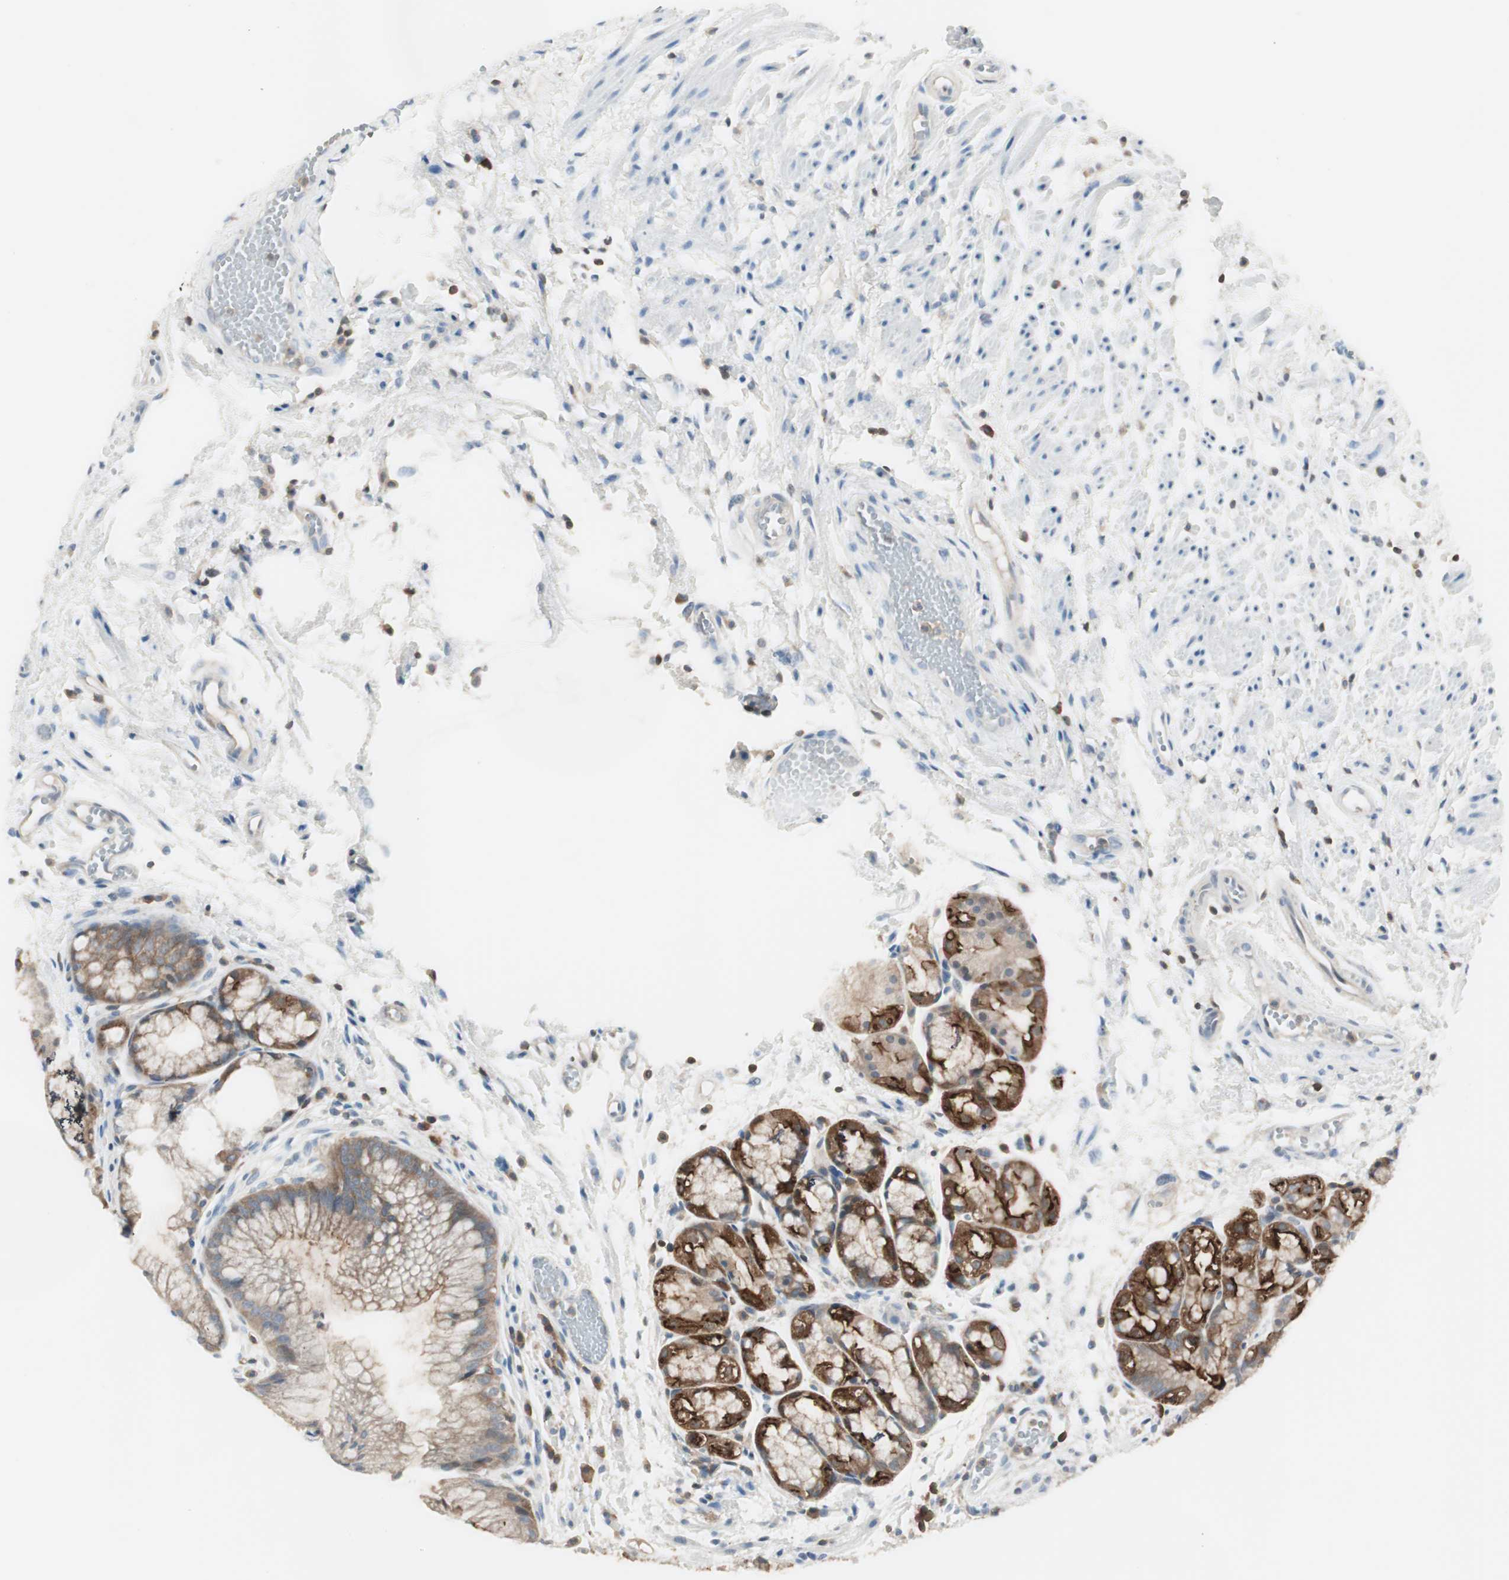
{"staining": {"intensity": "strong", "quantity": "25%-75%", "location": "cytoplasmic/membranous"}, "tissue": "stomach", "cell_type": "Glandular cells", "image_type": "normal", "snomed": [{"axis": "morphology", "description": "Normal tissue, NOS"}, {"axis": "topography", "description": "Stomach, upper"}], "caption": "The photomicrograph displays staining of normal stomach, revealing strong cytoplasmic/membranous protein expression (brown color) within glandular cells.", "gene": "SLC9A3R1", "patient": {"sex": "male", "age": 72}}